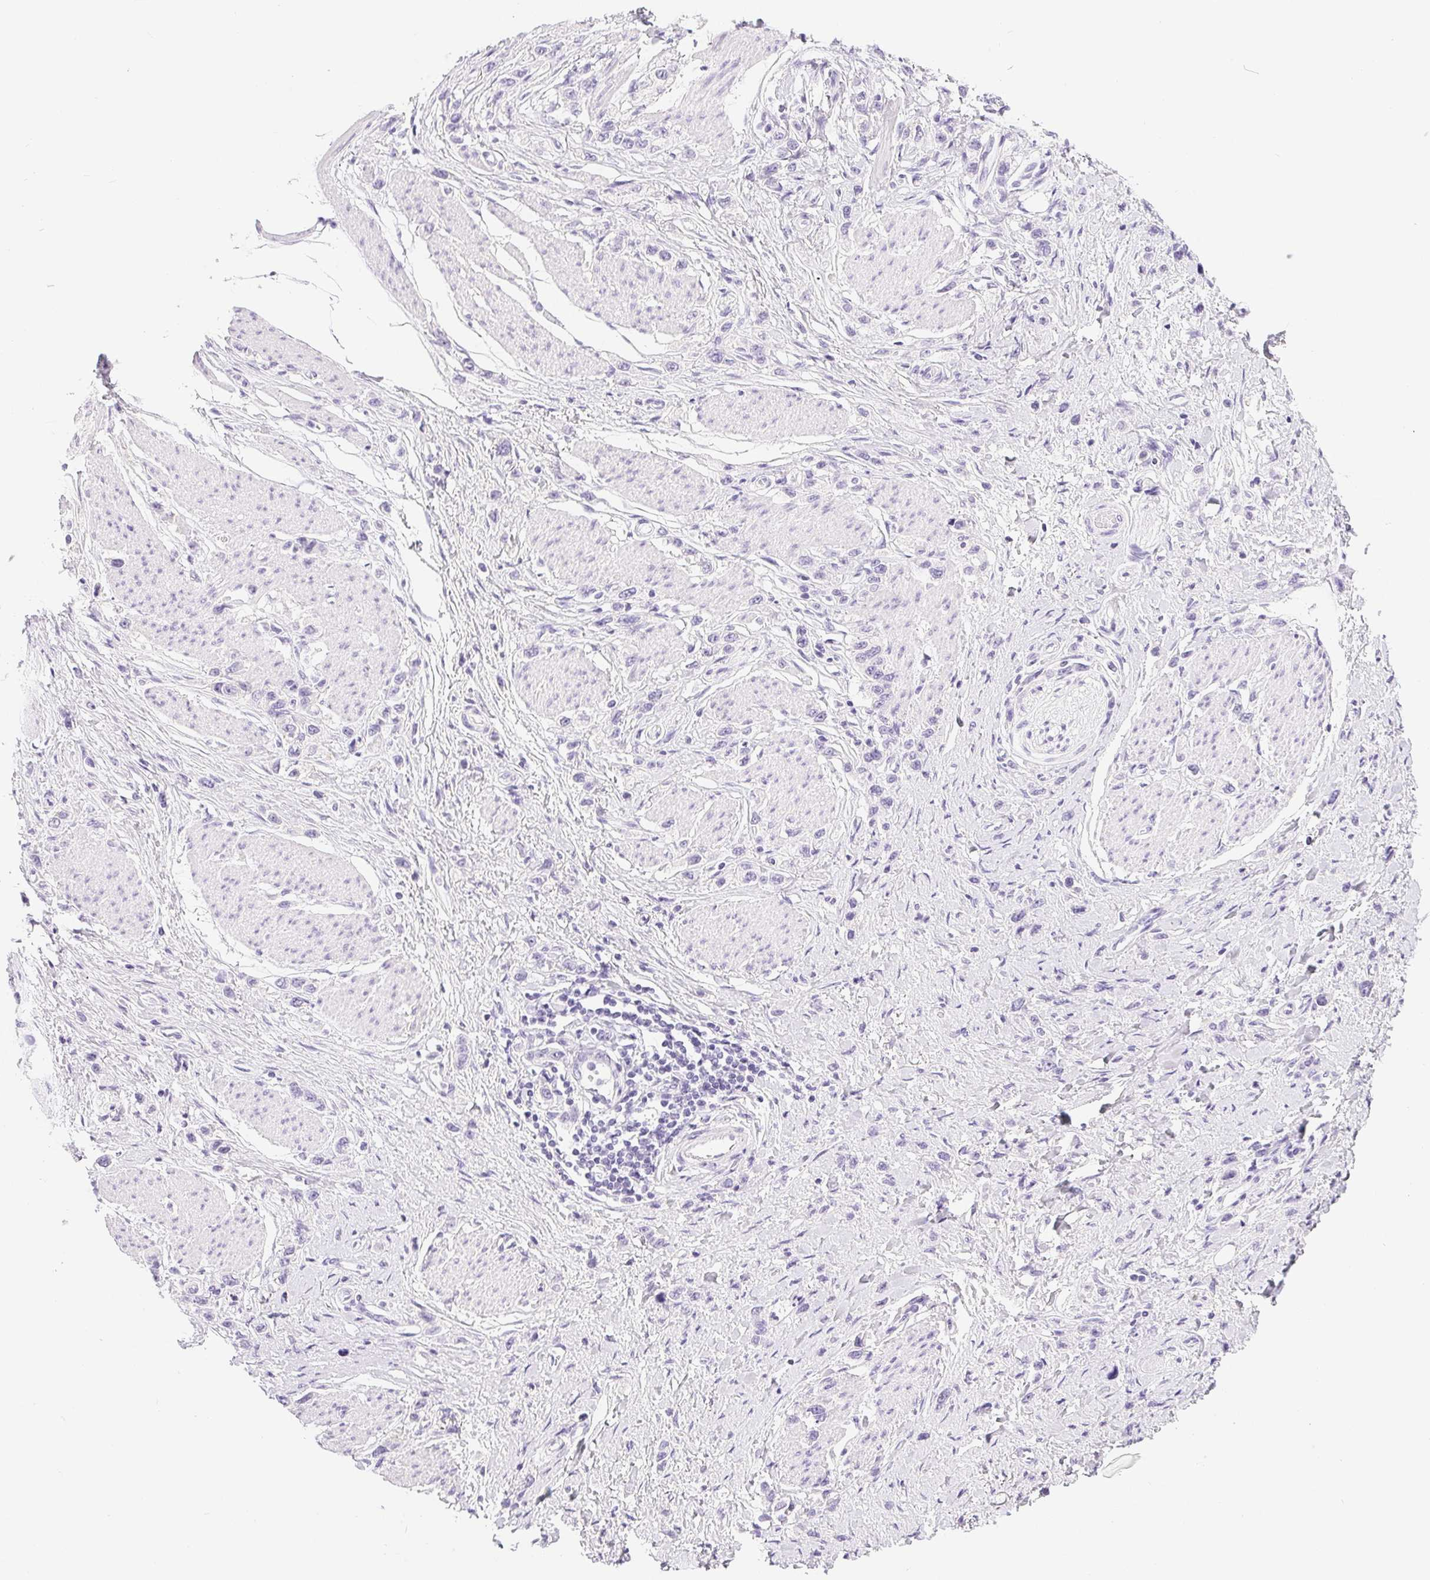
{"staining": {"intensity": "negative", "quantity": "none", "location": "none"}, "tissue": "stomach cancer", "cell_type": "Tumor cells", "image_type": "cancer", "snomed": [{"axis": "morphology", "description": "Adenocarcinoma, NOS"}, {"axis": "topography", "description": "Stomach"}], "caption": "Protein analysis of stomach cancer (adenocarcinoma) displays no significant staining in tumor cells.", "gene": "XDH", "patient": {"sex": "female", "age": 65}}